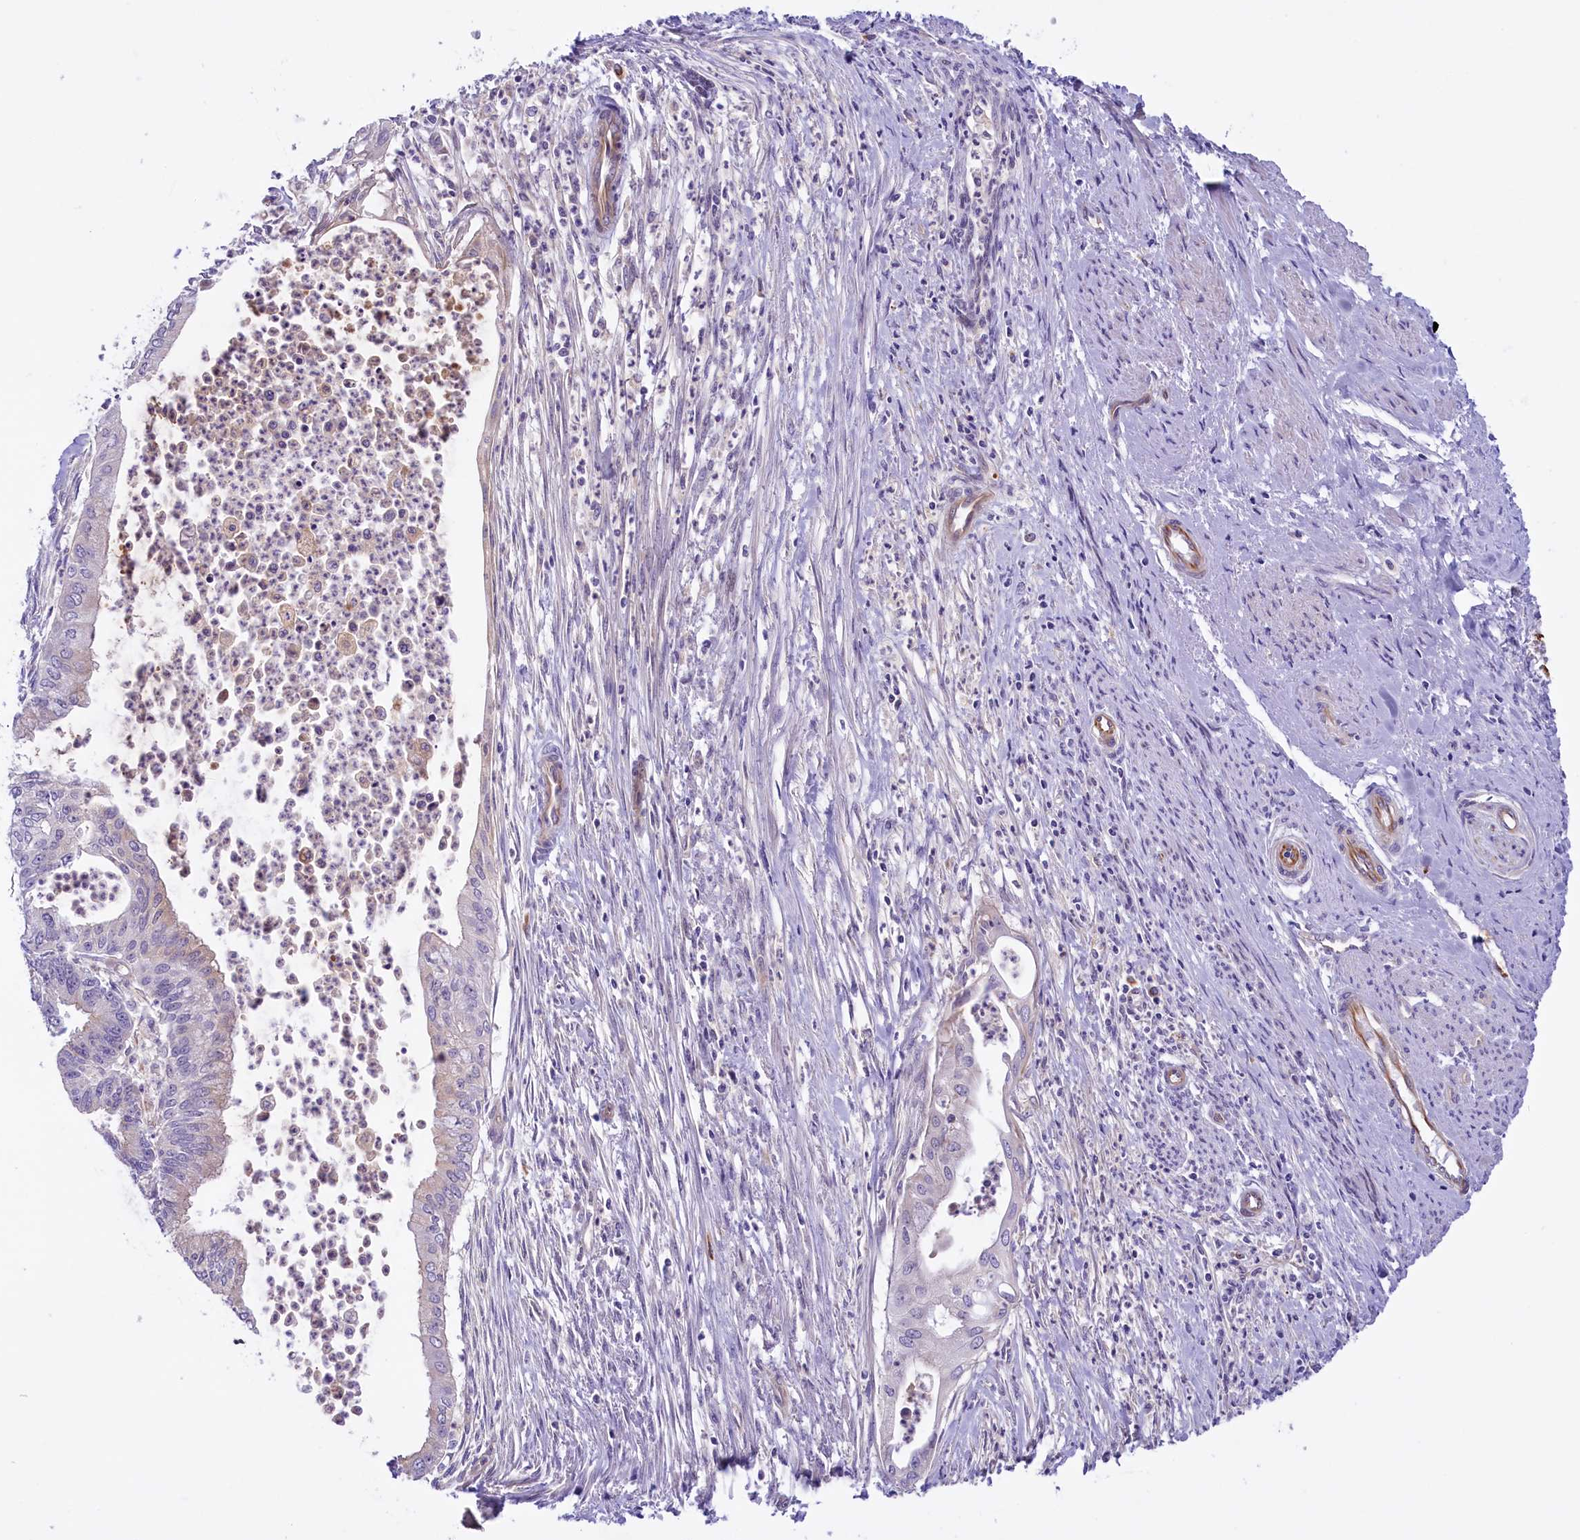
{"staining": {"intensity": "negative", "quantity": "none", "location": "none"}, "tissue": "endometrial cancer", "cell_type": "Tumor cells", "image_type": "cancer", "snomed": [{"axis": "morphology", "description": "Adenocarcinoma, NOS"}, {"axis": "topography", "description": "Endometrium"}], "caption": "Protein analysis of endometrial cancer (adenocarcinoma) exhibits no significant staining in tumor cells.", "gene": "CCDC32", "patient": {"sex": "female", "age": 73}}